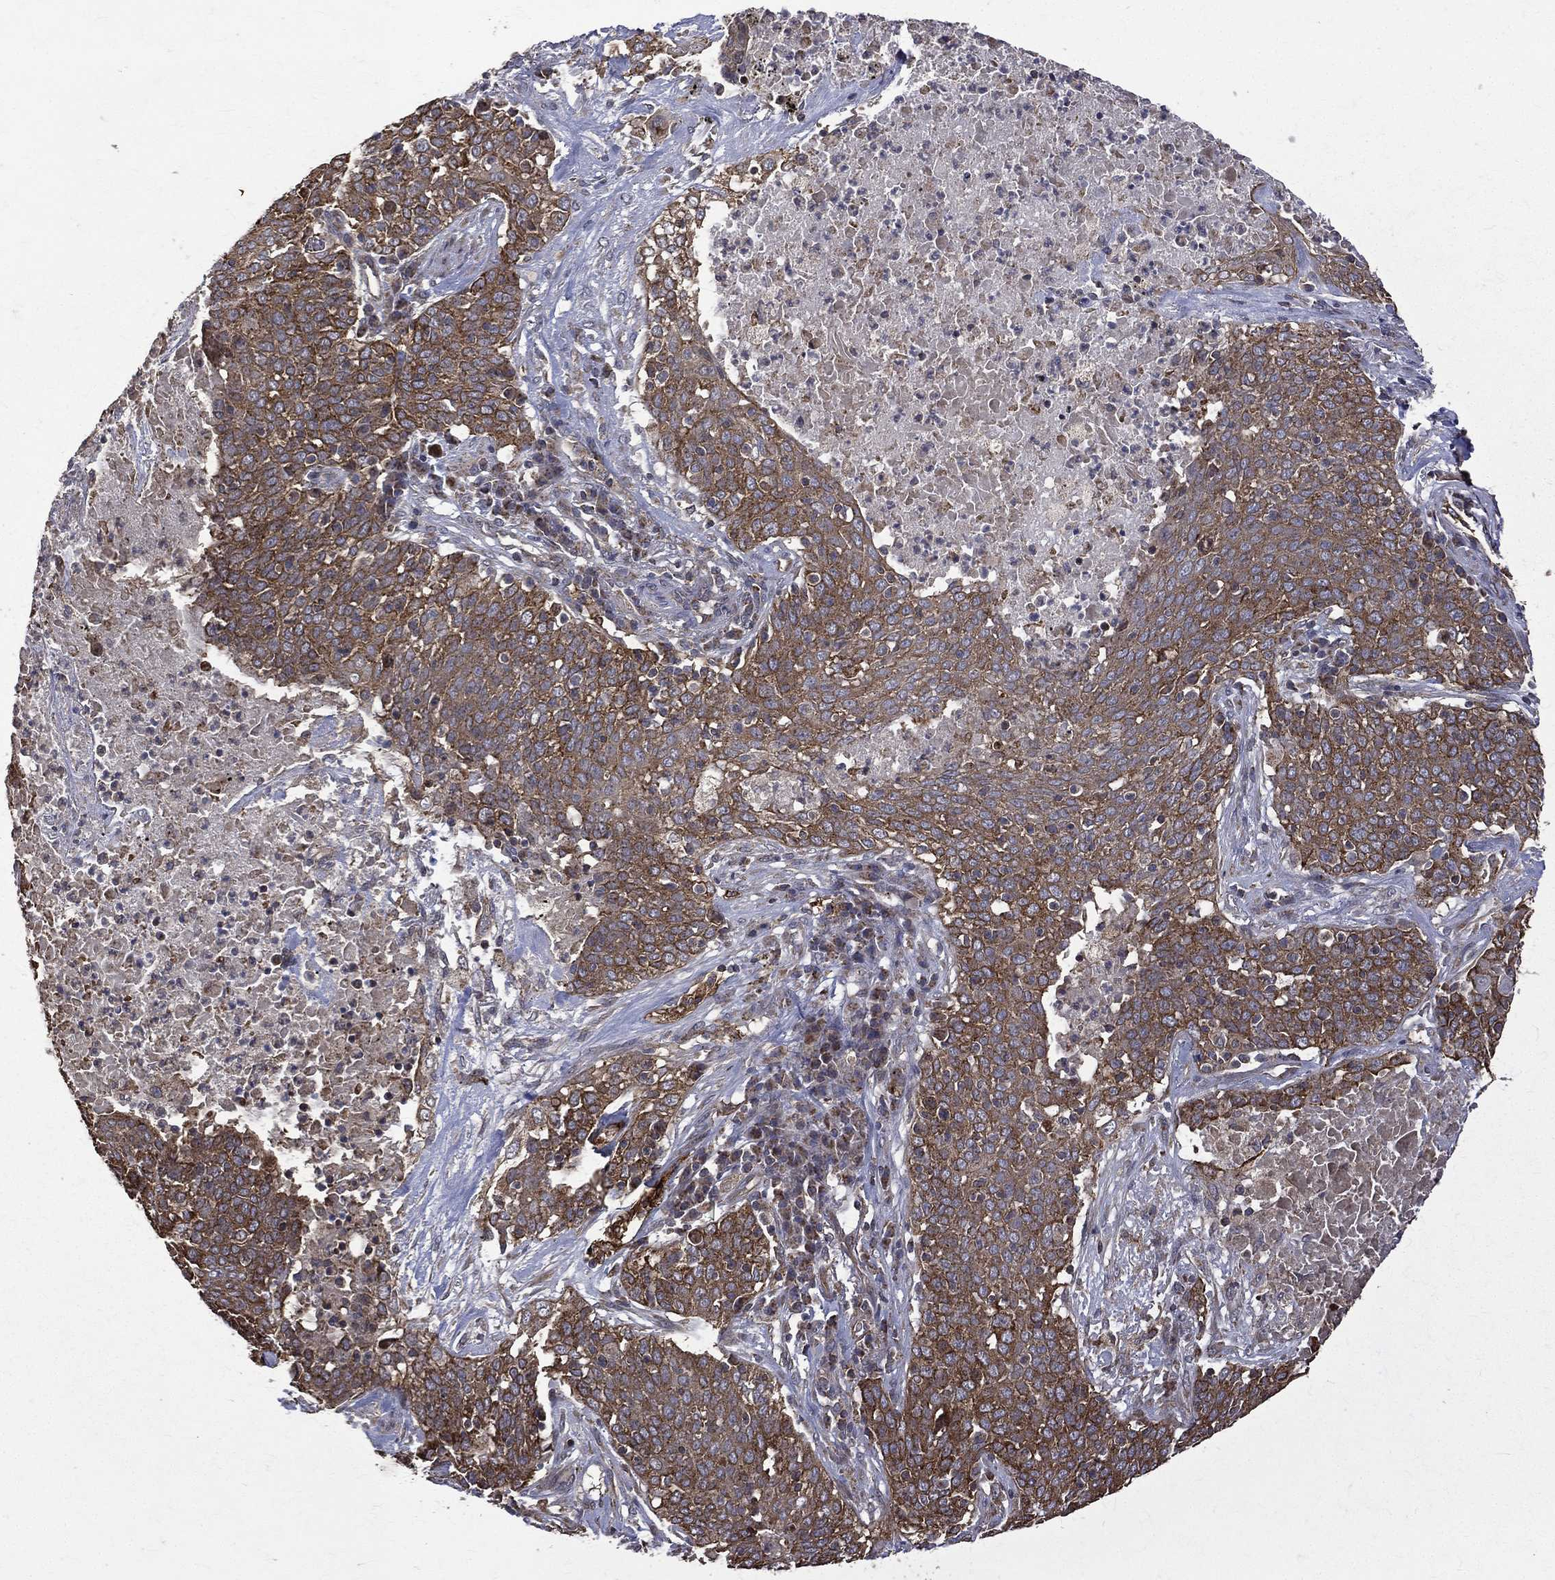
{"staining": {"intensity": "strong", "quantity": ">75%", "location": "cytoplasmic/membranous"}, "tissue": "lung cancer", "cell_type": "Tumor cells", "image_type": "cancer", "snomed": [{"axis": "morphology", "description": "Squamous cell carcinoma, NOS"}, {"axis": "topography", "description": "Lung"}], "caption": "A photomicrograph of human lung squamous cell carcinoma stained for a protein demonstrates strong cytoplasmic/membranous brown staining in tumor cells.", "gene": "RPGR", "patient": {"sex": "male", "age": 82}}